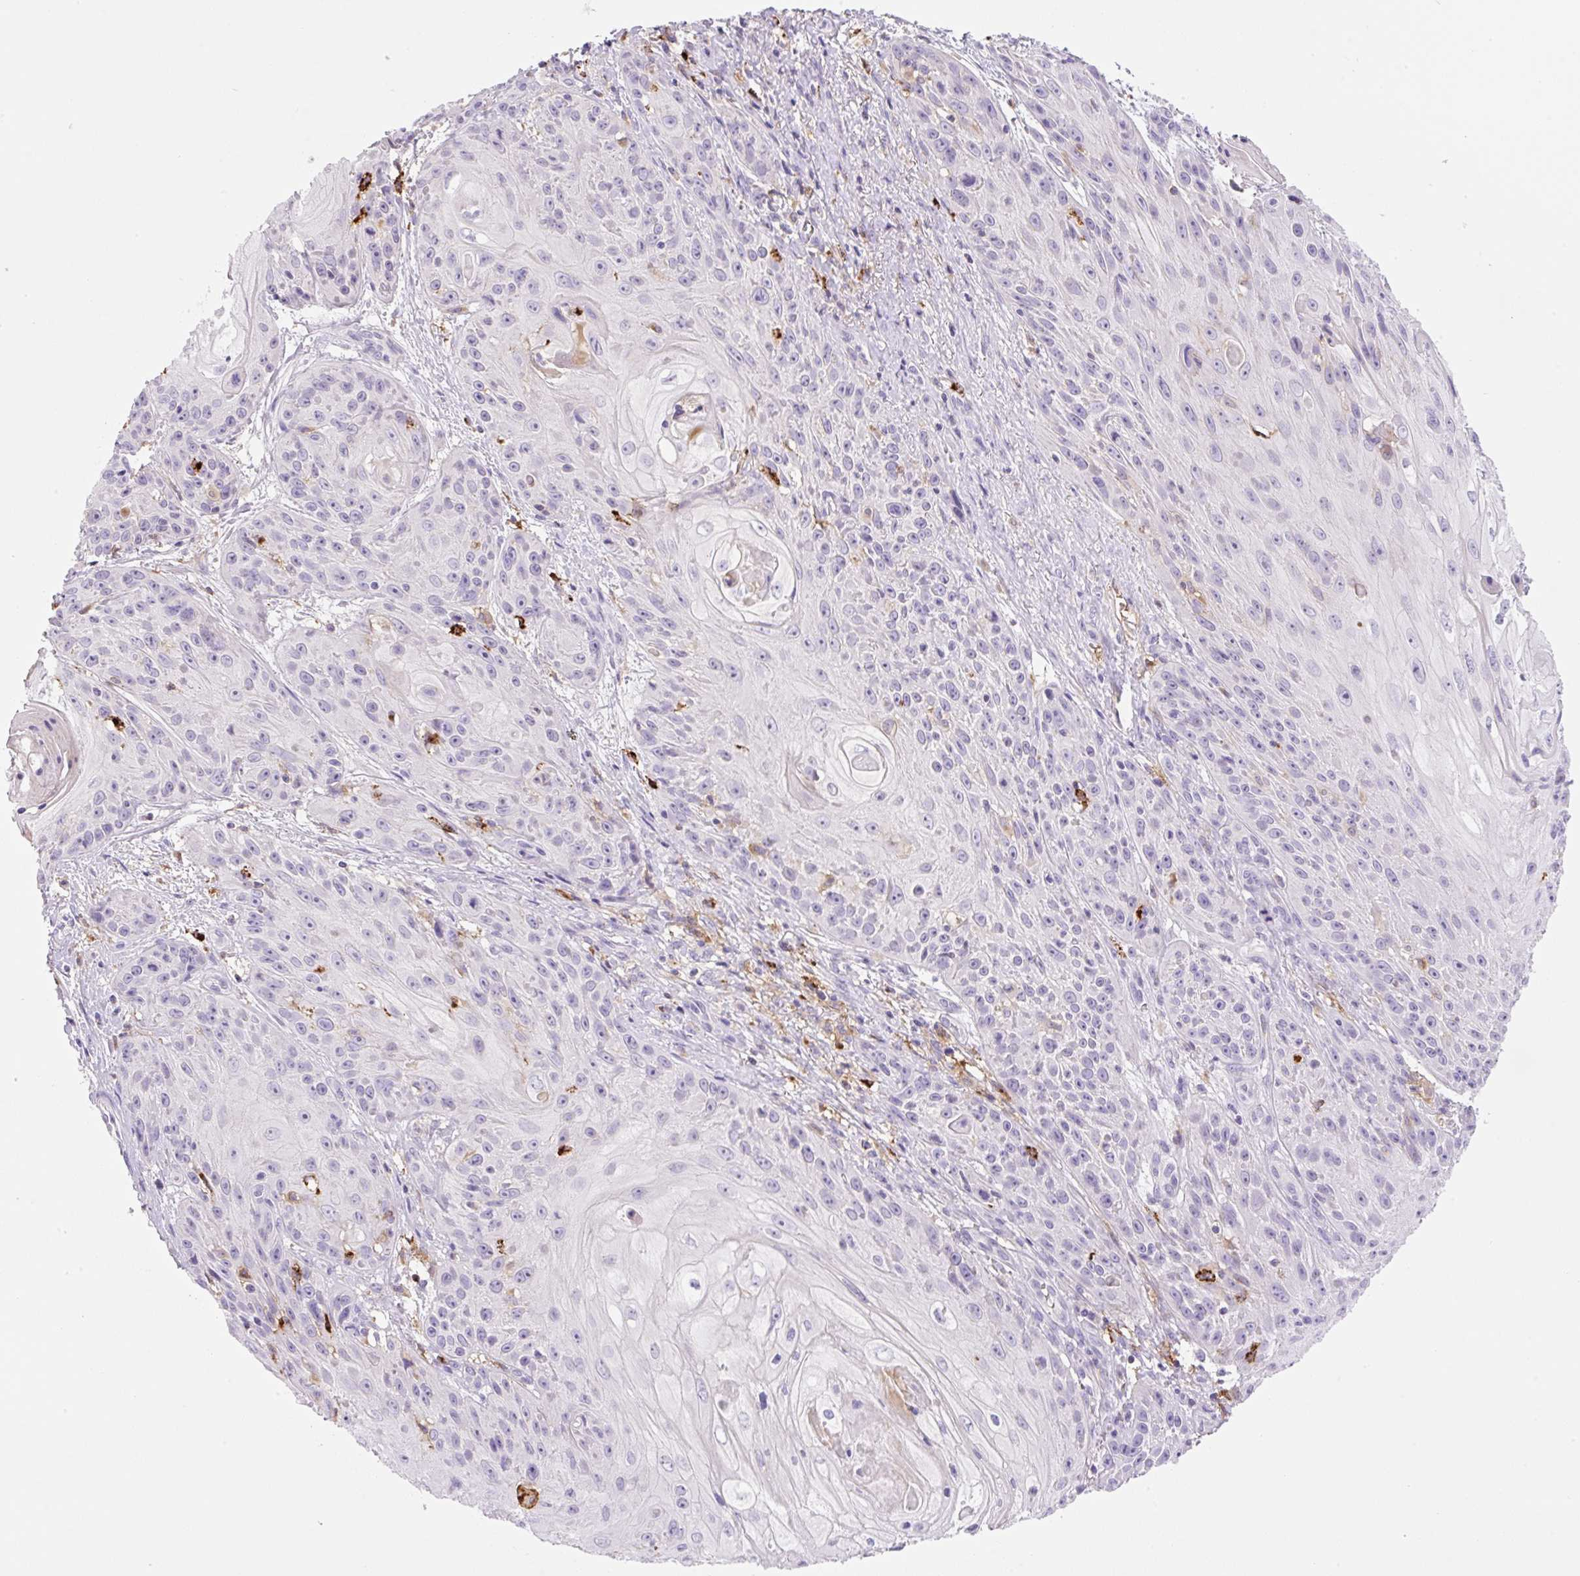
{"staining": {"intensity": "negative", "quantity": "none", "location": "none"}, "tissue": "skin cancer", "cell_type": "Tumor cells", "image_type": "cancer", "snomed": [{"axis": "morphology", "description": "Squamous cell carcinoma, NOS"}, {"axis": "topography", "description": "Skin"}, {"axis": "topography", "description": "Vulva"}], "caption": "The IHC micrograph has no significant positivity in tumor cells of squamous cell carcinoma (skin) tissue.", "gene": "TDRD15", "patient": {"sex": "female", "age": 76}}